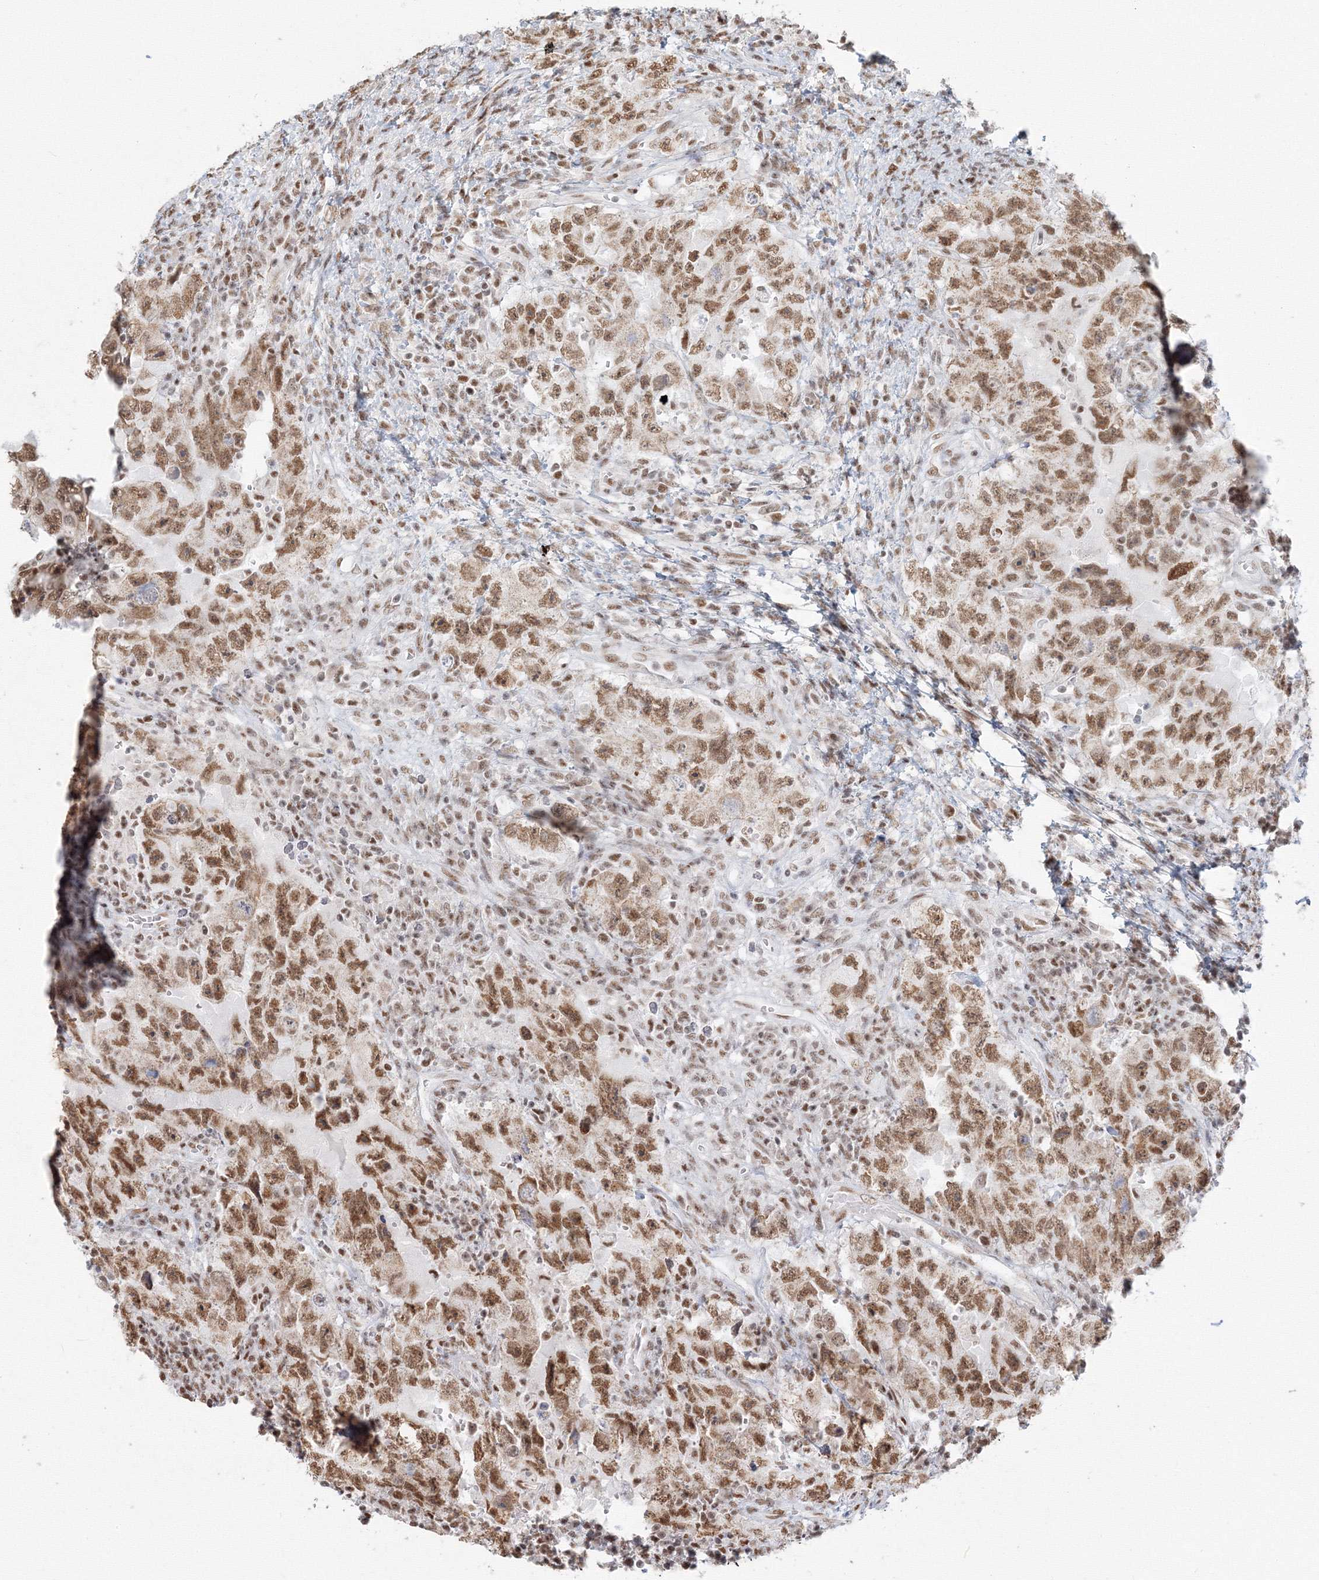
{"staining": {"intensity": "moderate", "quantity": ">75%", "location": "nuclear"}, "tissue": "testis cancer", "cell_type": "Tumor cells", "image_type": "cancer", "snomed": [{"axis": "morphology", "description": "Carcinoma, Embryonal, NOS"}, {"axis": "topography", "description": "Testis"}], "caption": "A medium amount of moderate nuclear expression is identified in approximately >75% of tumor cells in embryonal carcinoma (testis) tissue.", "gene": "PPP4R2", "patient": {"sex": "male", "age": 26}}